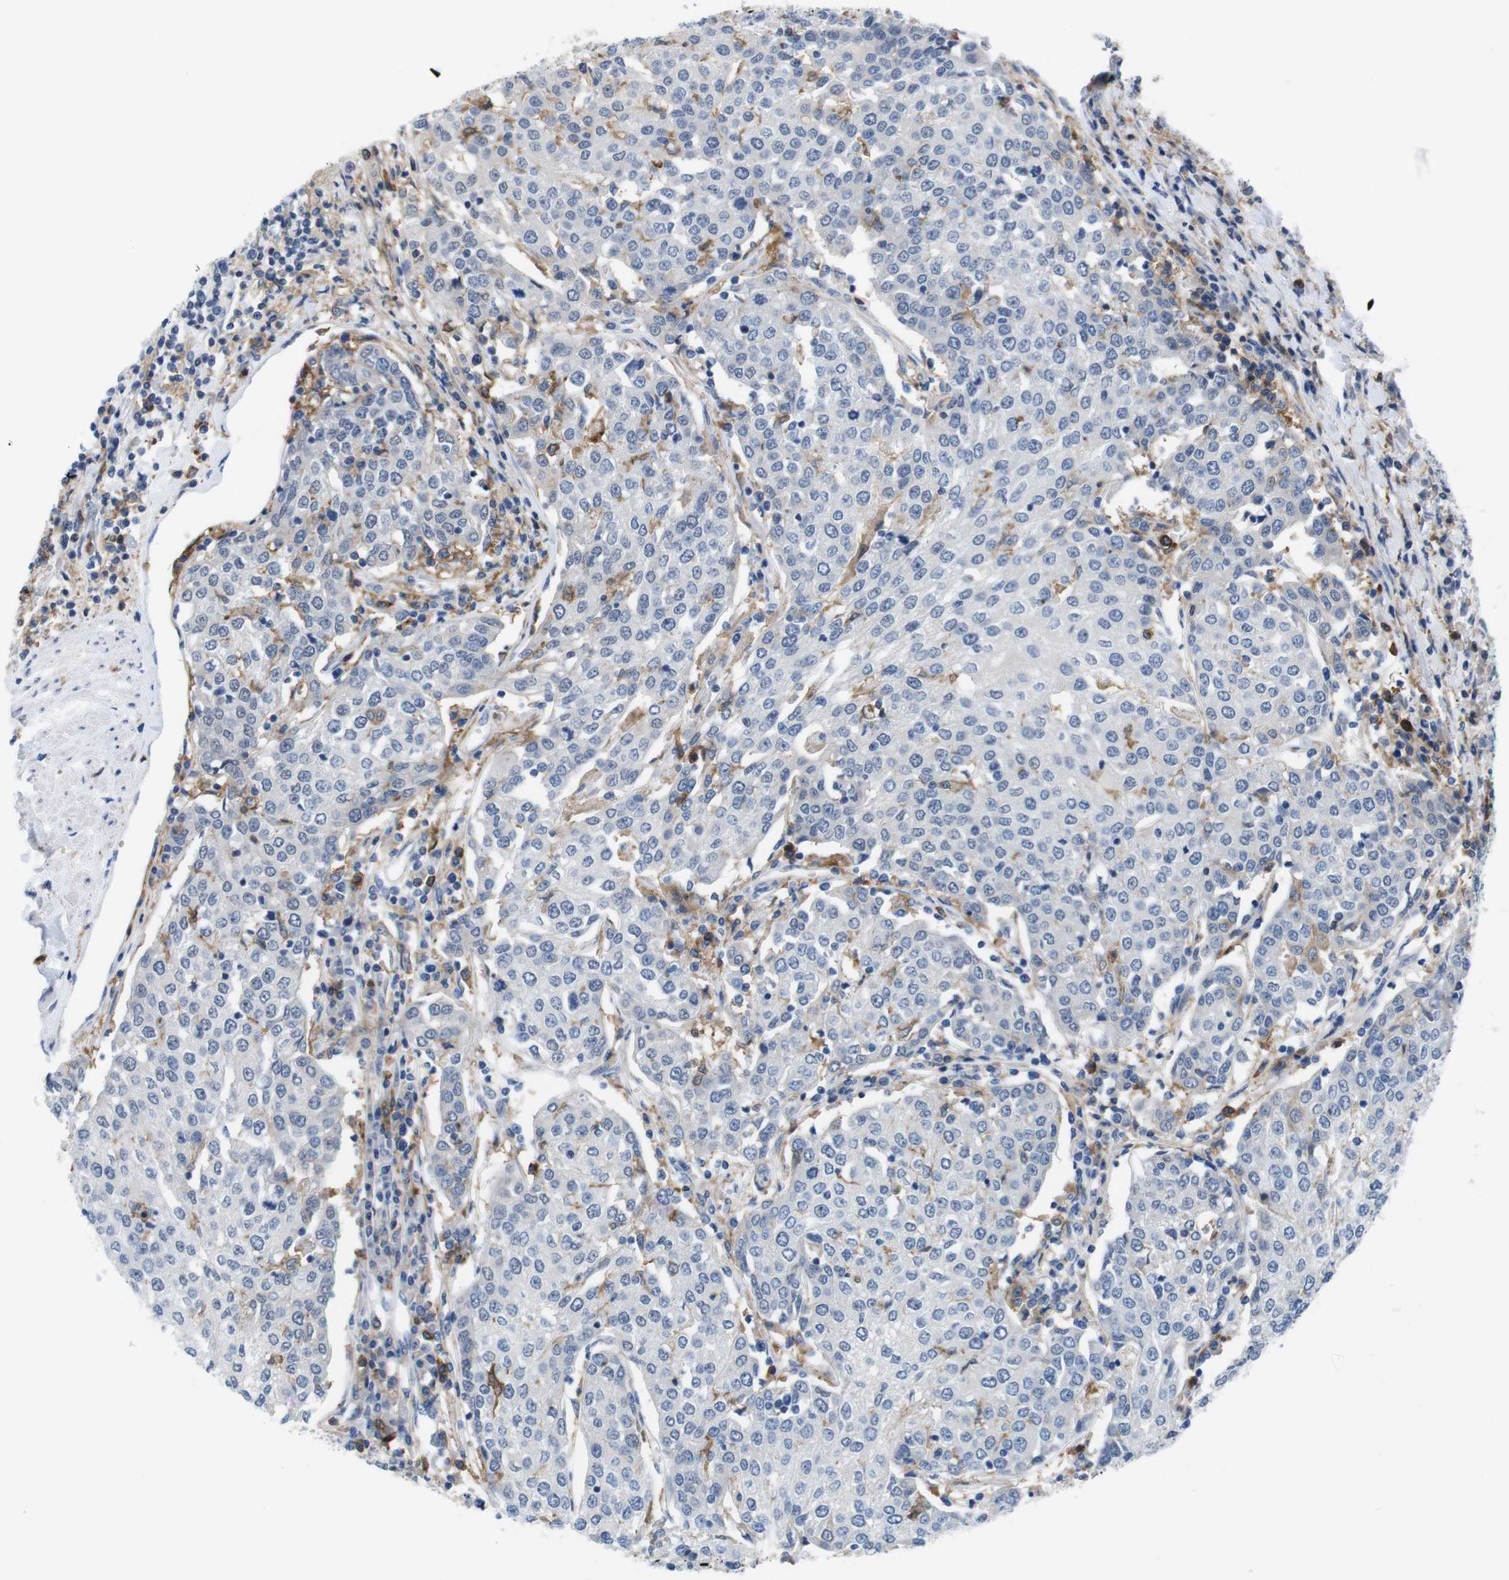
{"staining": {"intensity": "negative", "quantity": "none", "location": "none"}, "tissue": "urothelial cancer", "cell_type": "Tumor cells", "image_type": "cancer", "snomed": [{"axis": "morphology", "description": "Urothelial carcinoma, High grade"}, {"axis": "topography", "description": "Urinary bladder"}], "caption": "The immunohistochemistry histopathology image has no significant staining in tumor cells of urothelial carcinoma (high-grade) tissue.", "gene": "CD300C", "patient": {"sex": "female", "age": 85}}